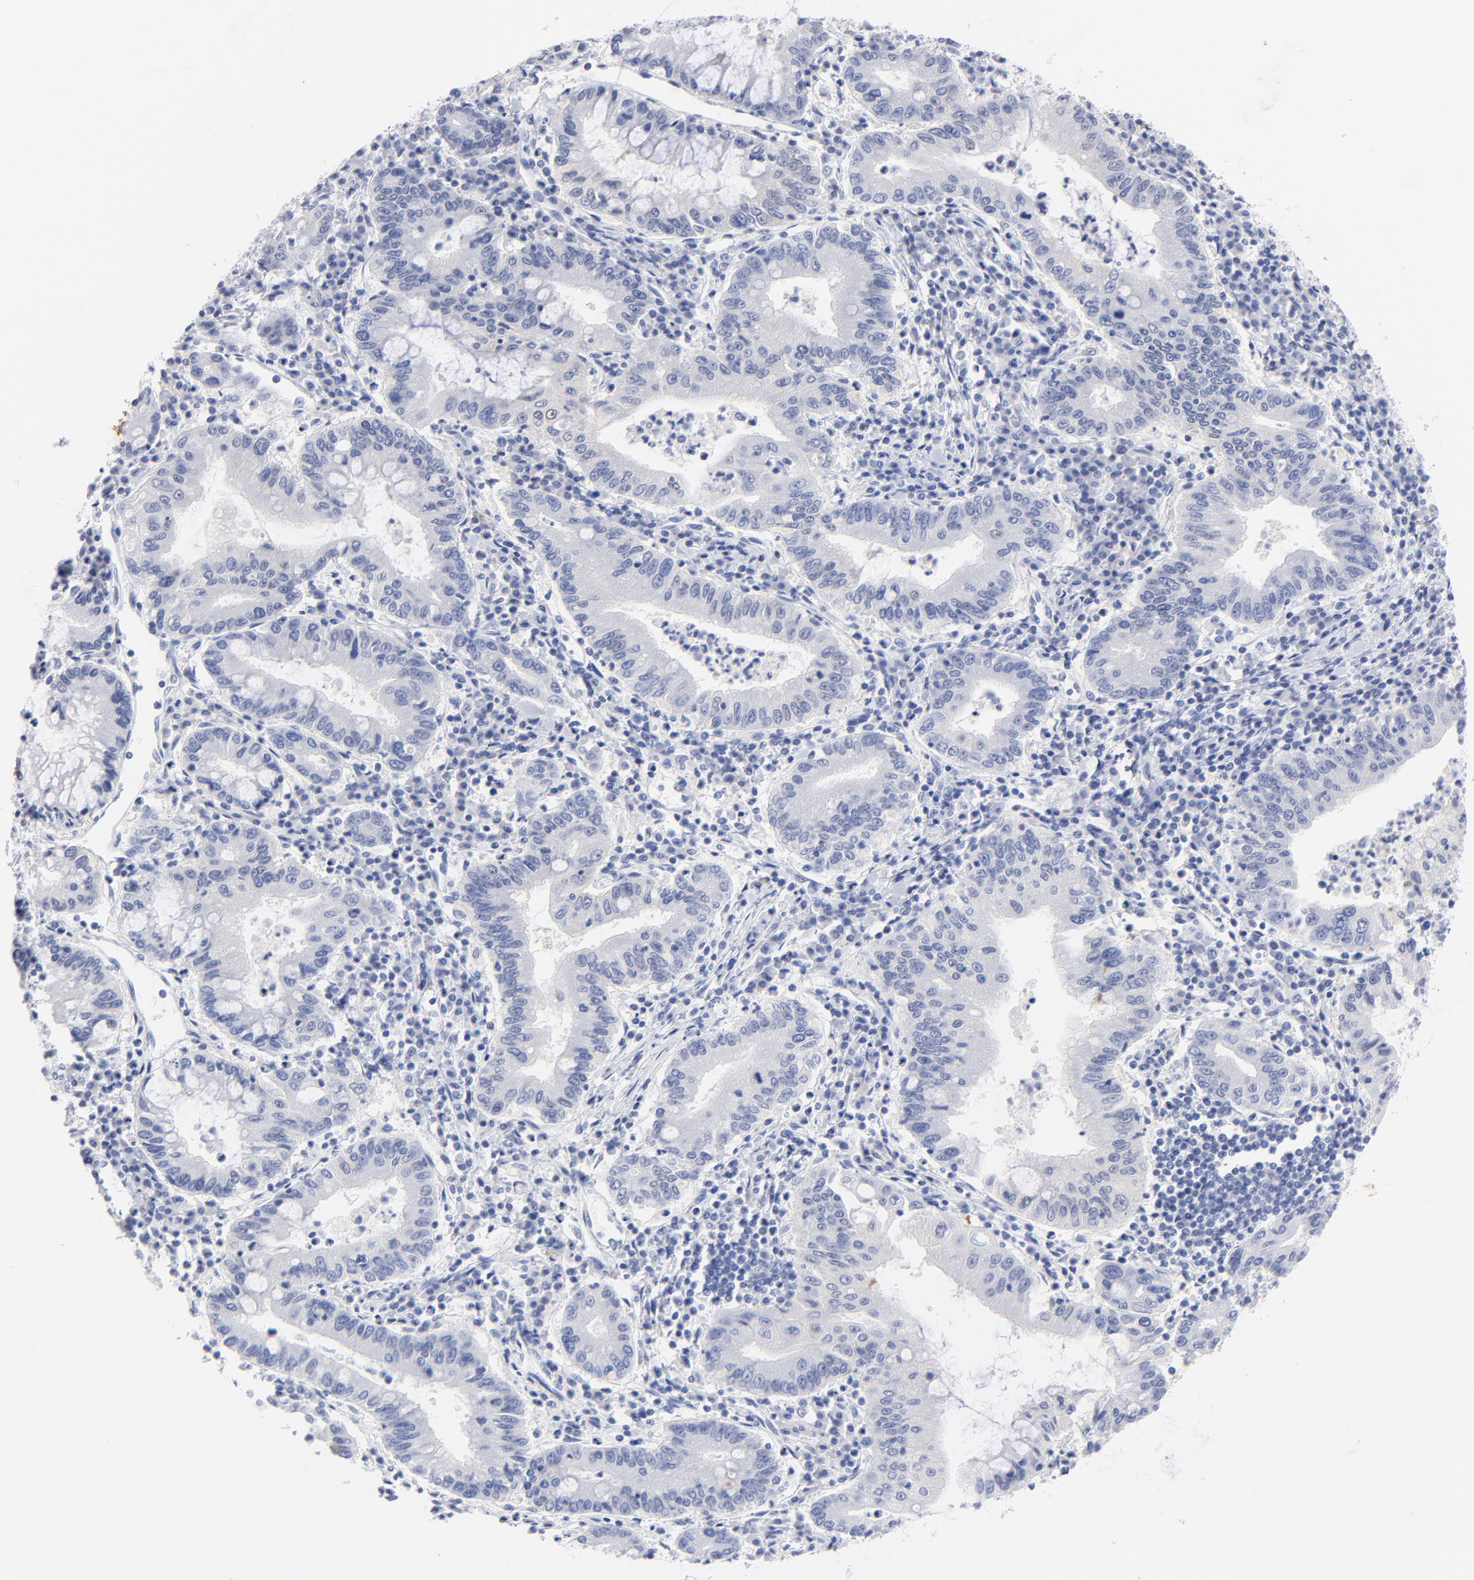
{"staining": {"intensity": "negative", "quantity": "none", "location": "none"}, "tissue": "stomach cancer", "cell_type": "Tumor cells", "image_type": "cancer", "snomed": [{"axis": "morphology", "description": "Normal tissue, NOS"}, {"axis": "morphology", "description": "Adenocarcinoma, NOS"}, {"axis": "topography", "description": "Esophagus"}, {"axis": "topography", "description": "Stomach, upper"}, {"axis": "topography", "description": "Peripheral nerve tissue"}], "caption": "Human stomach cancer stained for a protein using IHC reveals no staining in tumor cells.", "gene": "ACY1", "patient": {"sex": "male", "age": 62}}